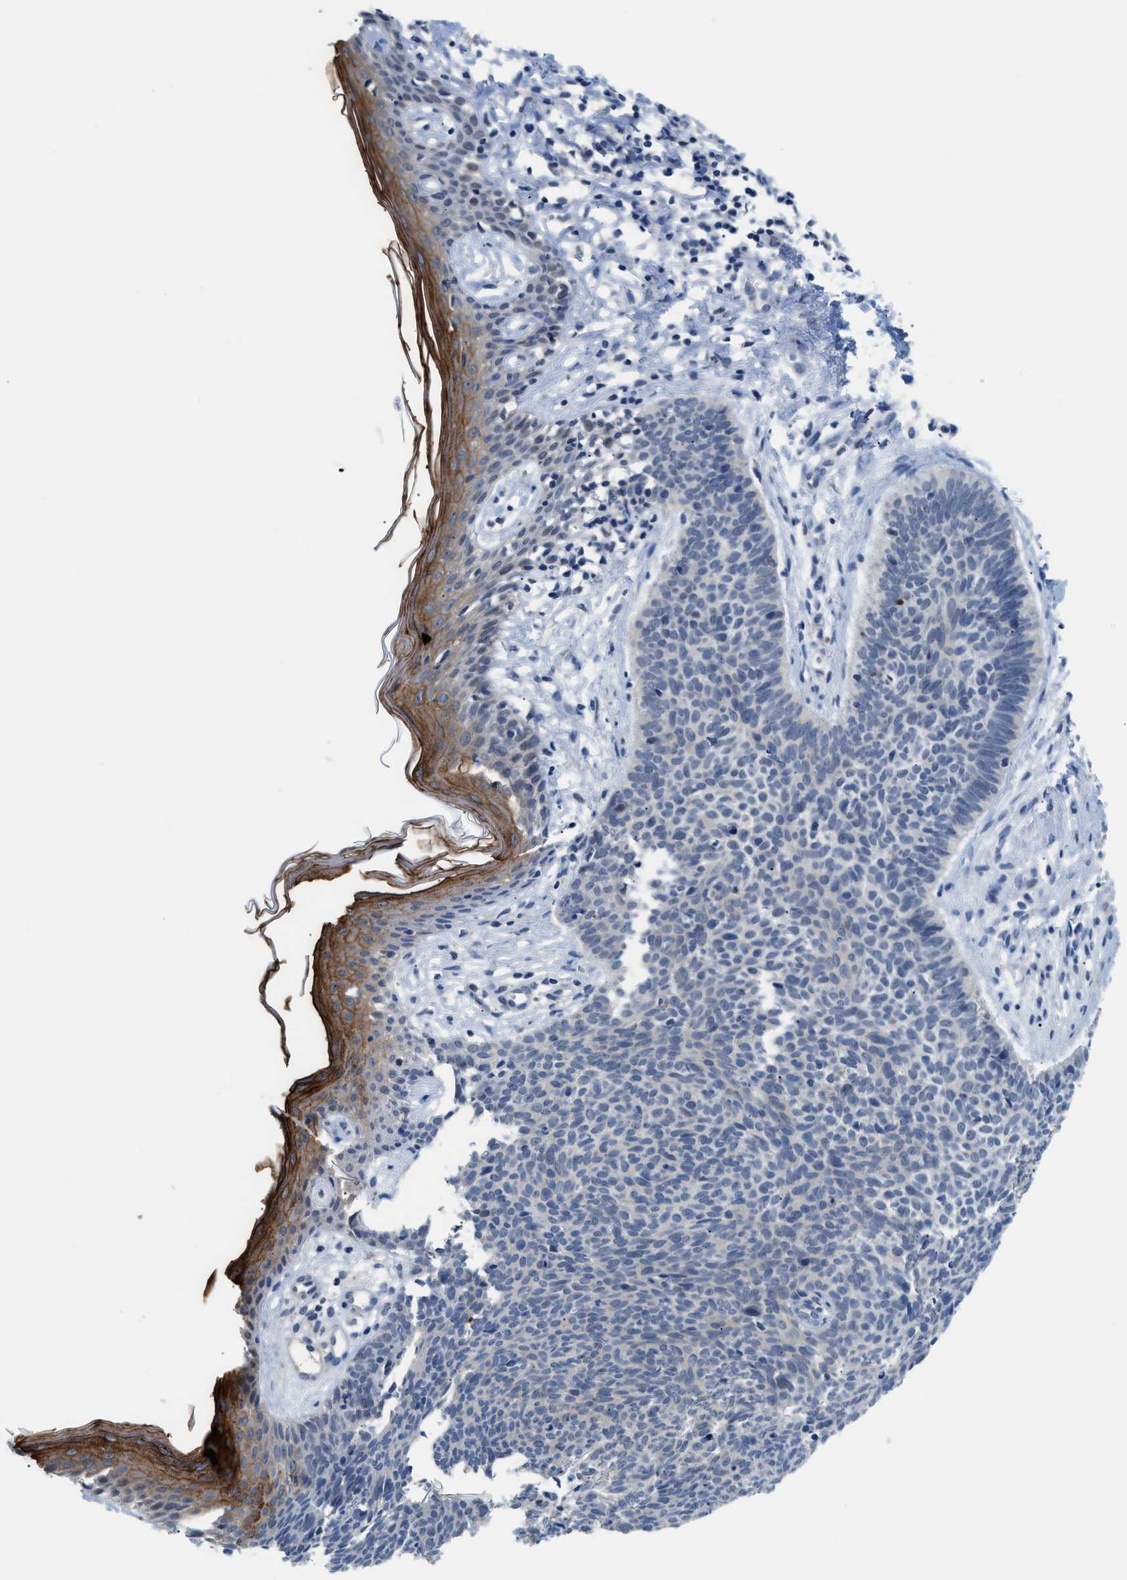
{"staining": {"intensity": "negative", "quantity": "none", "location": "none"}, "tissue": "skin cancer", "cell_type": "Tumor cells", "image_type": "cancer", "snomed": [{"axis": "morphology", "description": "Basal cell carcinoma"}, {"axis": "topography", "description": "Skin"}], "caption": "This is an immunohistochemistry histopathology image of human basal cell carcinoma (skin). There is no staining in tumor cells.", "gene": "PSAT1", "patient": {"sex": "male", "age": 60}}